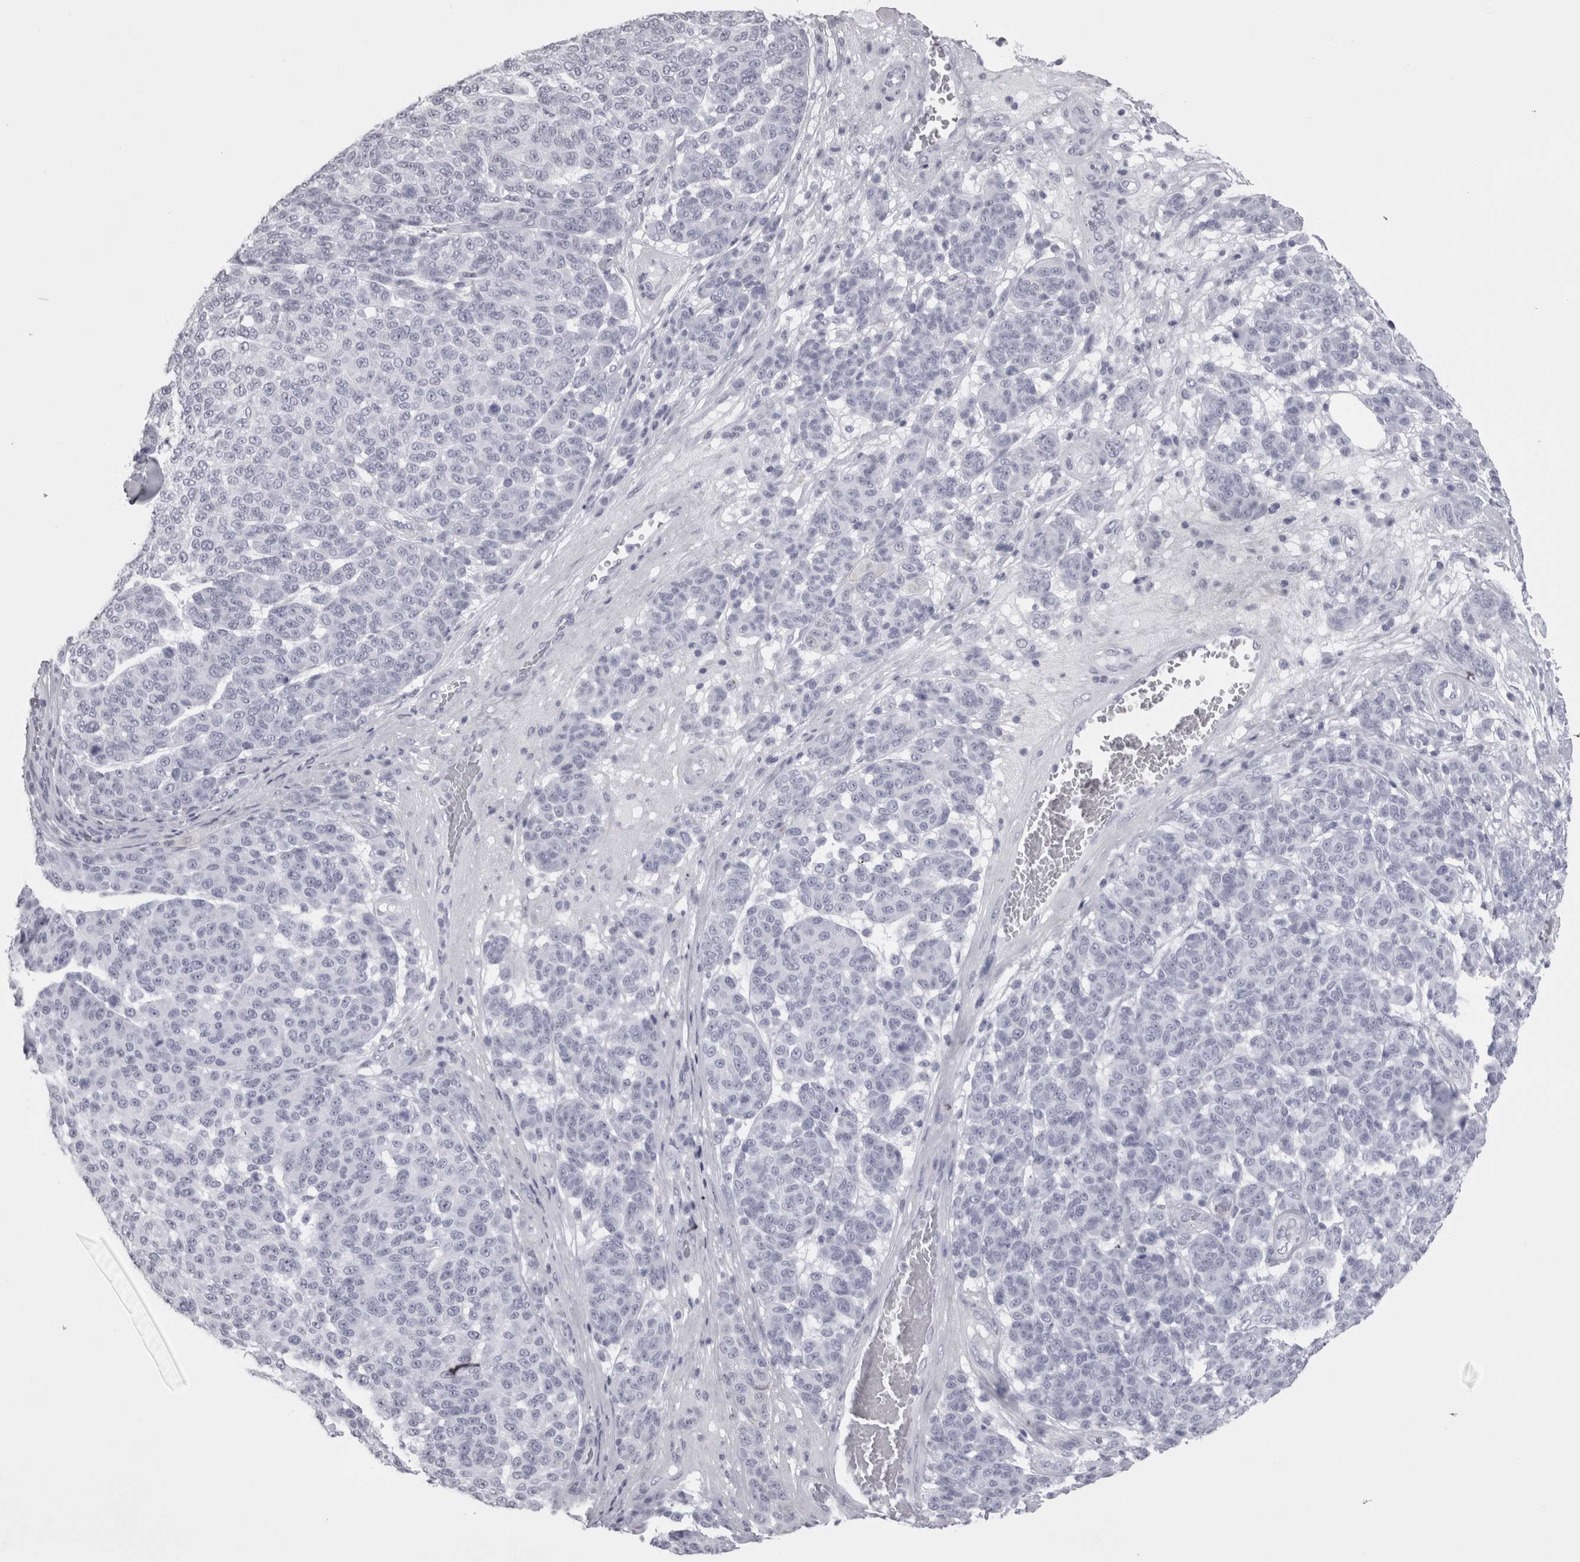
{"staining": {"intensity": "negative", "quantity": "none", "location": "none"}, "tissue": "melanoma", "cell_type": "Tumor cells", "image_type": "cancer", "snomed": [{"axis": "morphology", "description": "Malignant melanoma, NOS"}, {"axis": "topography", "description": "Skin"}], "caption": "Tumor cells show no significant positivity in malignant melanoma. (Stains: DAB IHC with hematoxylin counter stain, Microscopy: brightfield microscopy at high magnification).", "gene": "SKAP1", "patient": {"sex": "male", "age": 59}}